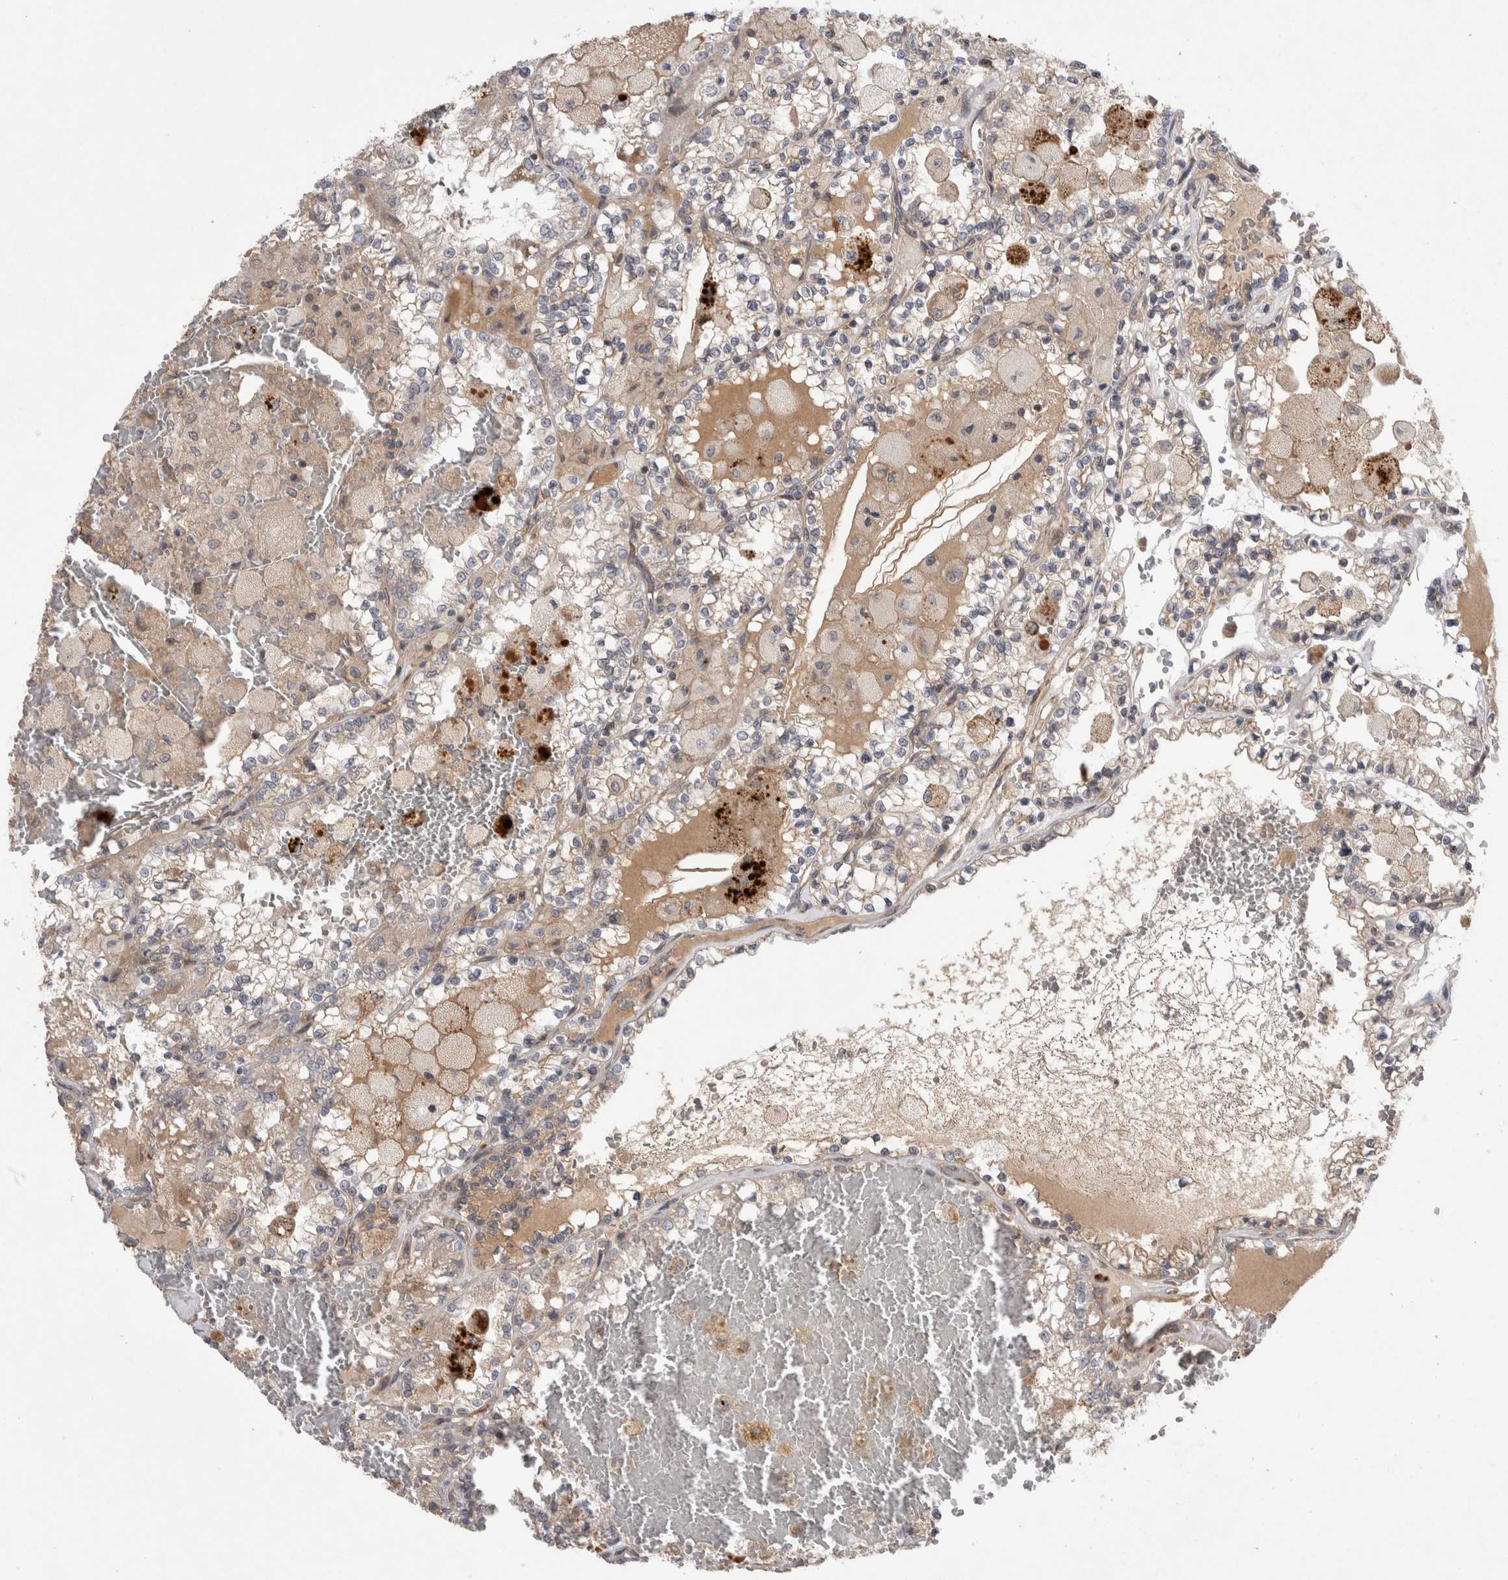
{"staining": {"intensity": "weak", "quantity": "<25%", "location": "cytoplasmic/membranous"}, "tissue": "renal cancer", "cell_type": "Tumor cells", "image_type": "cancer", "snomed": [{"axis": "morphology", "description": "Adenocarcinoma, NOS"}, {"axis": "topography", "description": "Kidney"}], "caption": "Immunohistochemistry (IHC) photomicrograph of neoplastic tissue: human renal cancer (adenocarcinoma) stained with DAB (3,3'-diaminobenzidine) demonstrates no significant protein positivity in tumor cells.", "gene": "DARS2", "patient": {"sex": "female", "age": 56}}